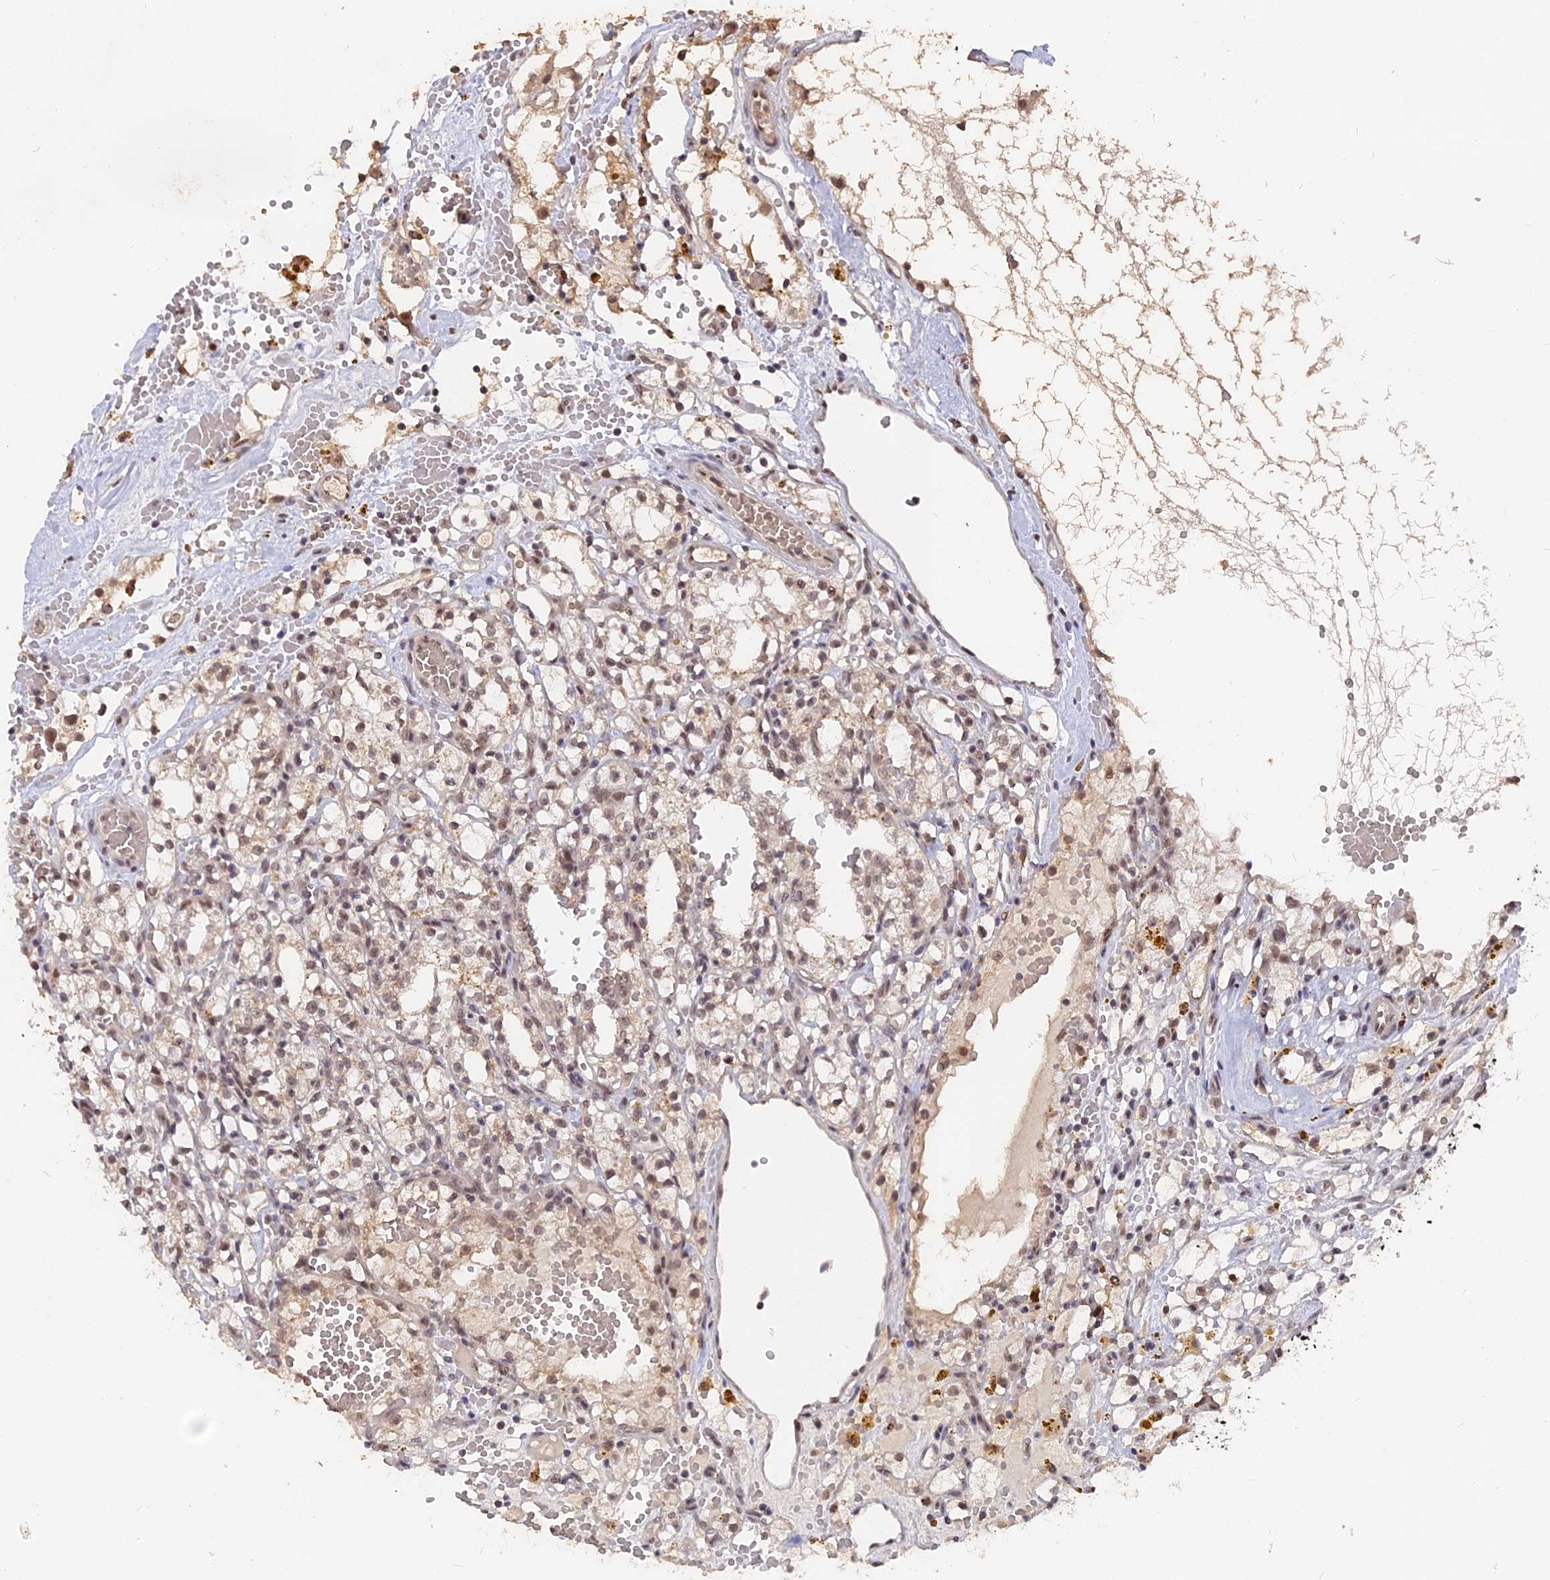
{"staining": {"intensity": "weak", "quantity": "25%-75%", "location": "nuclear"}, "tissue": "renal cancer", "cell_type": "Tumor cells", "image_type": "cancer", "snomed": [{"axis": "morphology", "description": "Adenocarcinoma, NOS"}, {"axis": "topography", "description": "Kidney"}], "caption": "Human renal cancer (adenocarcinoma) stained for a protein (brown) shows weak nuclear positive staining in approximately 25%-75% of tumor cells.", "gene": "NR1H3", "patient": {"sex": "male", "age": 56}}